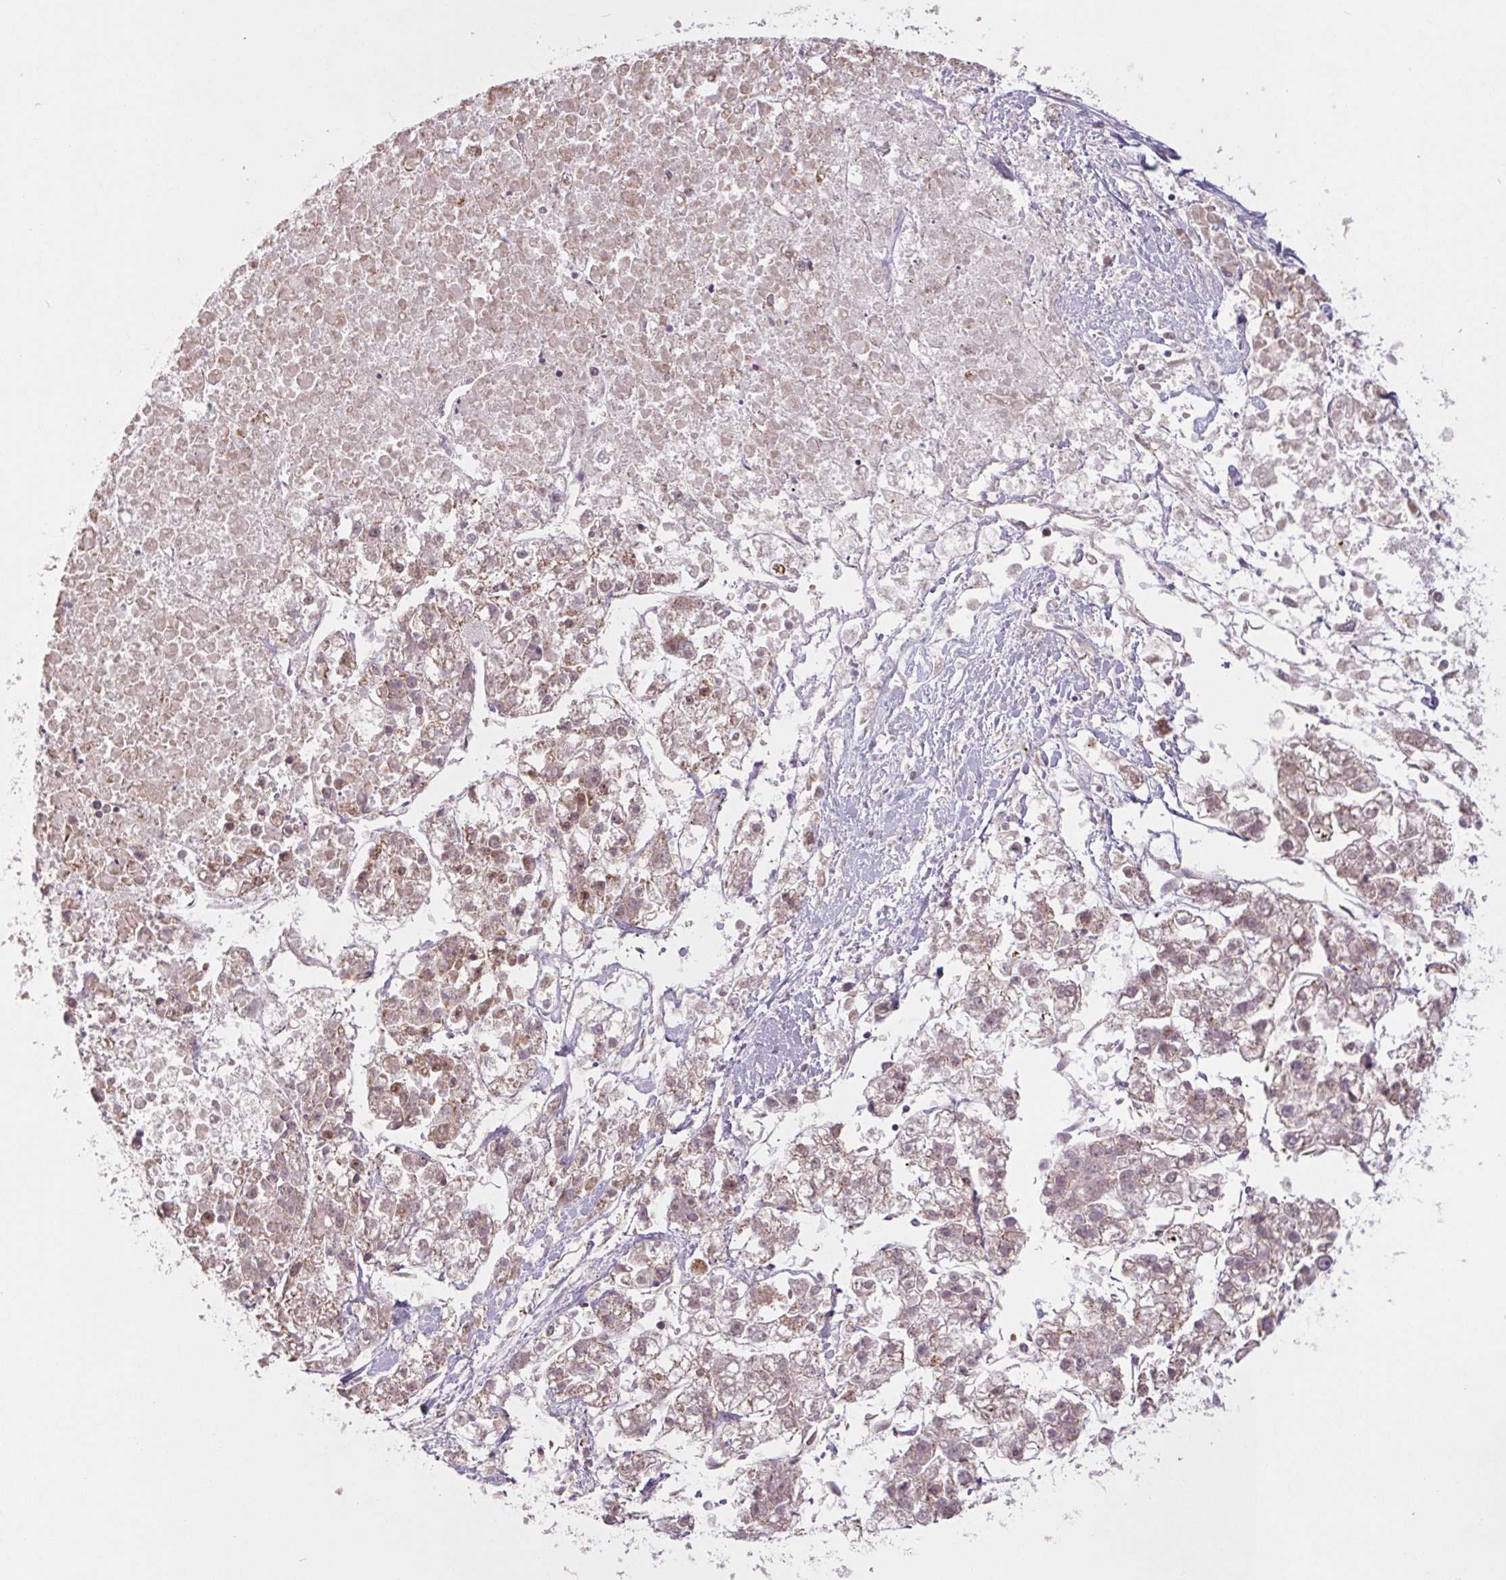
{"staining": {"intensity": "weak", "quantity": ">75%", "location": "cytoplasmic/membranous"}, "tissue": "liver cancer", "cell_type": "Tumor cells", "image_type": "cancer", "snomed": [{"axis": "morphology", "description": "Carcinoma, Hepatocellular, NOS"}, {"axis": "topography", "description": "Liver"}], "caption": "This histopathology image reveals immunohistochemistry staining of human hepatocellular carcinoma (liver), with low weak cytoplasmic/membranous positivity in about >75% of tumor cells.", "gene": "MAP3K5", "patient": {"sex": "male", "age": 56}}